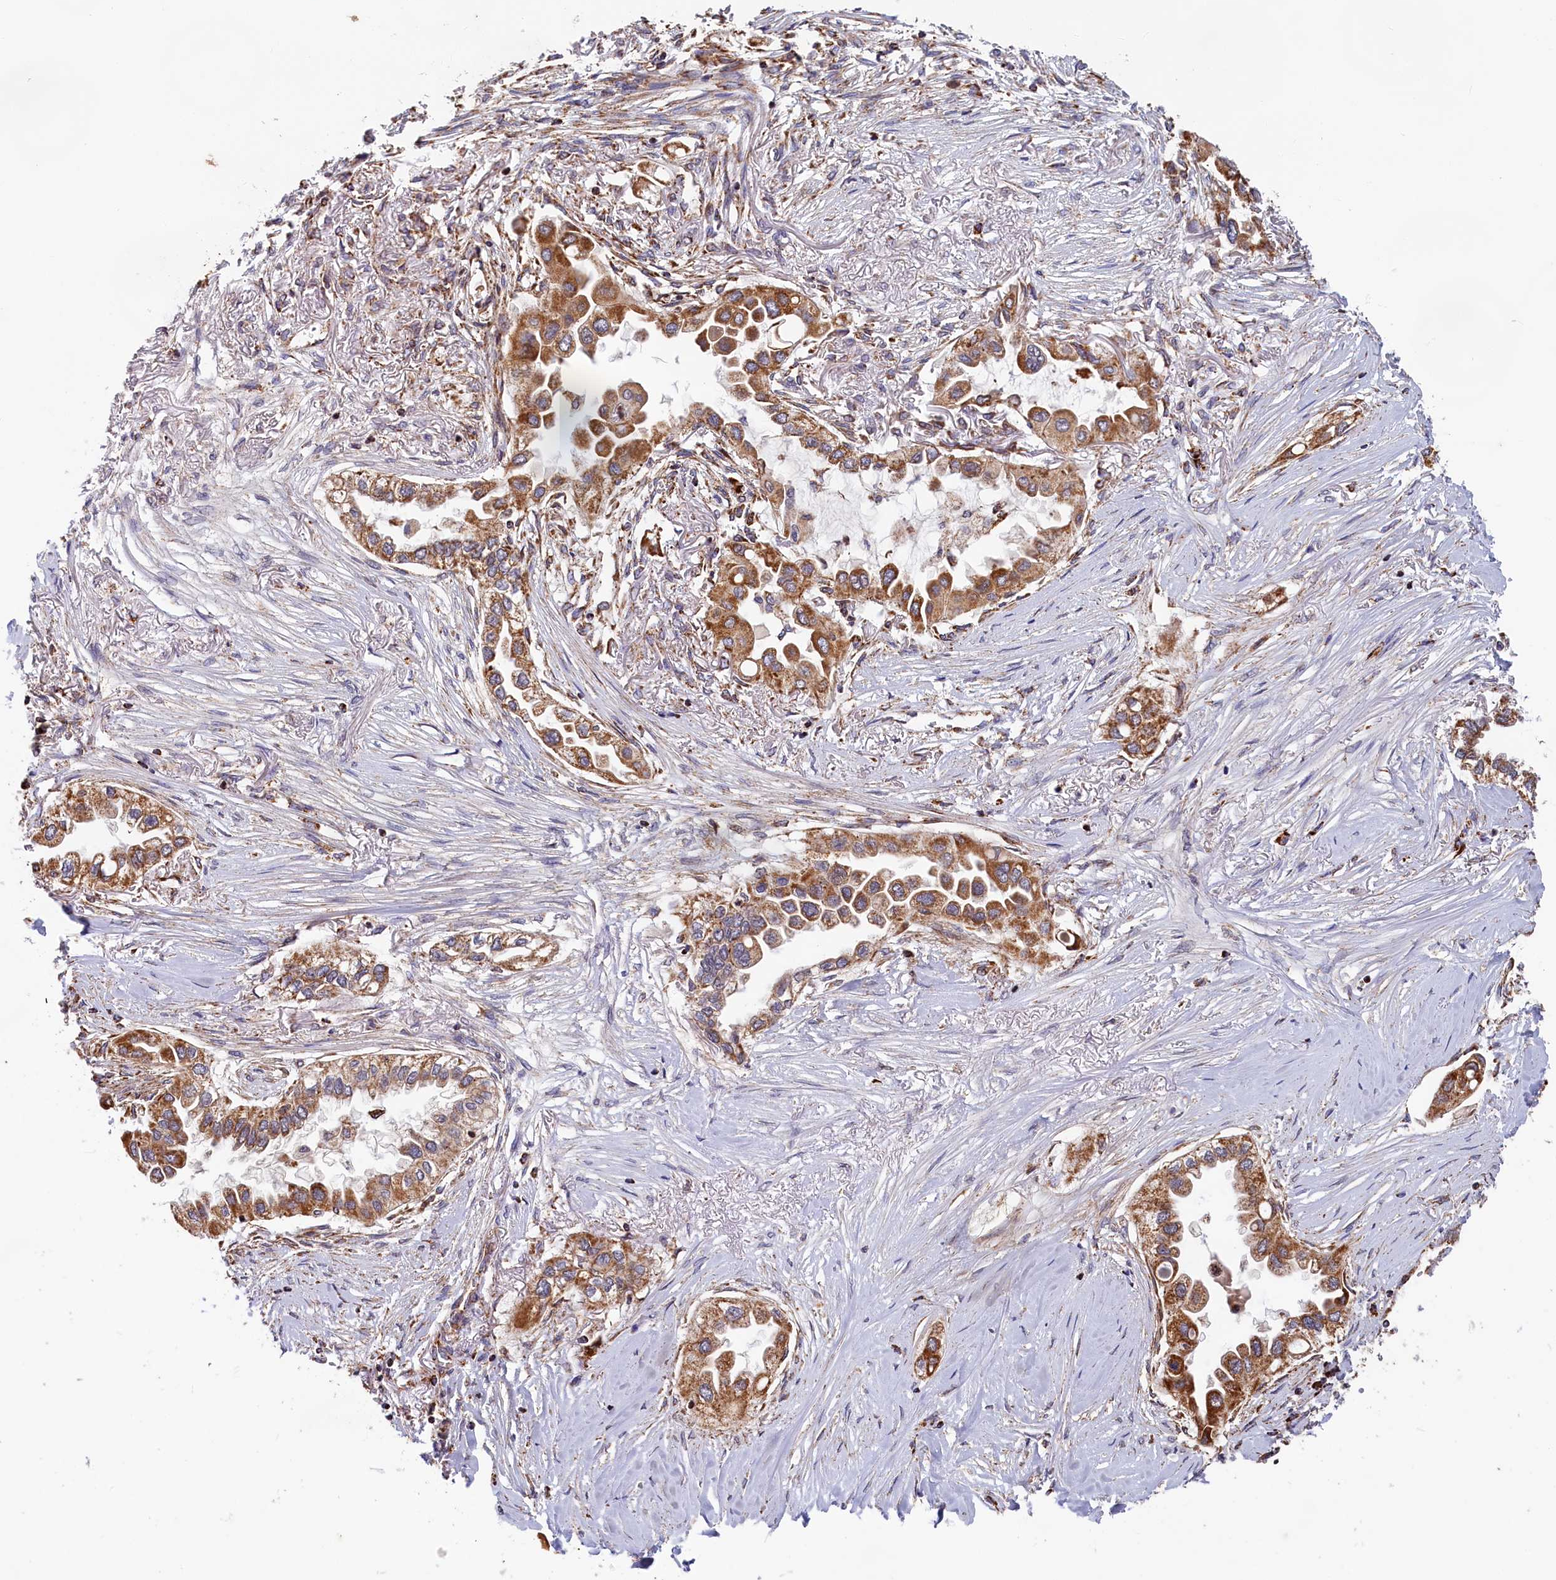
{"staining": {"intensity": "strong", "quantity": ">75%", "location": "cytoplasmic/membranous"}, "tissue": "lung cancer", "cell_type": "Tumor cells", "image_type": "cancer", "snomed": [{"axis": "morphology", "description": "Adenocarcinoma, NOS"}, {"axis": "topography", "description": "Lung"}], "caption": "Lung cancer (adenocarcinoma) stained with immunohistochemistry shows strong cytoplasmic/membranous positivity in about >75% of tumor cells.", "gene": "MACROD1", "patient": {"sex": "female", "age": 76}}